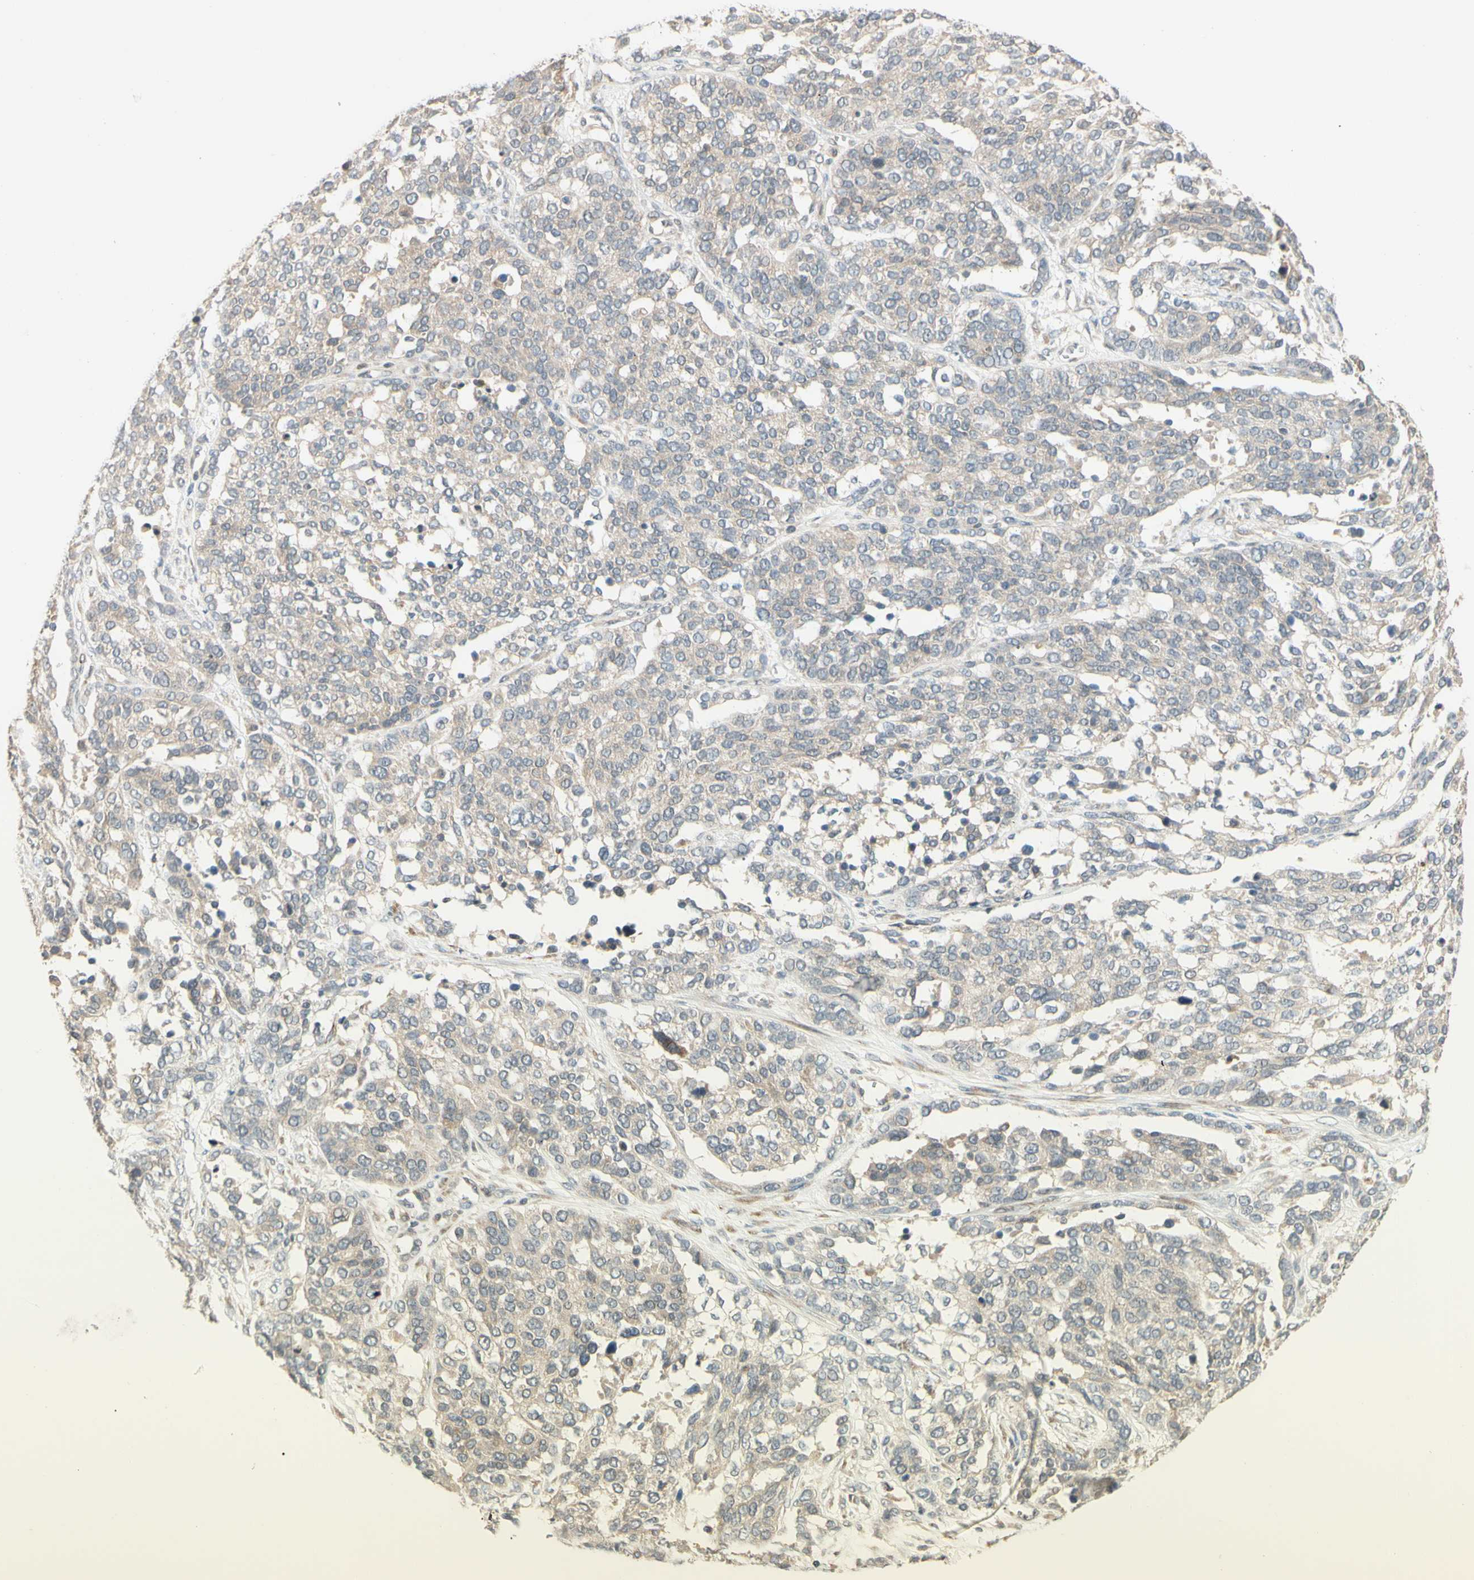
{"staining": {"intensity": "weak", "quantity": ">75%", "location": "cytoplasmic/membranous"}, "tissue": "ovarian cancer", "cell_type": "Tumor cells", "image_type": "cancer", "snomed": [{"axis": "morphology", "description": "Cystadenocarcinoma, serous, NOS"}, {"axis": "topography", "description": "Ovary"}], "caption": "IHC micrograph of neoplastic tissue: serous cystadenocarcinoma (ovarian) stained using immunohistochemistry (IHC) reveals low levels of weak protein expression localized specifically in the cytoplasmic/membranous of tumor cells, appearing as a cytoplasmic/membranous brown color.", "gene": "ZW10", "patient": {"sex": "female", "age": 44}}